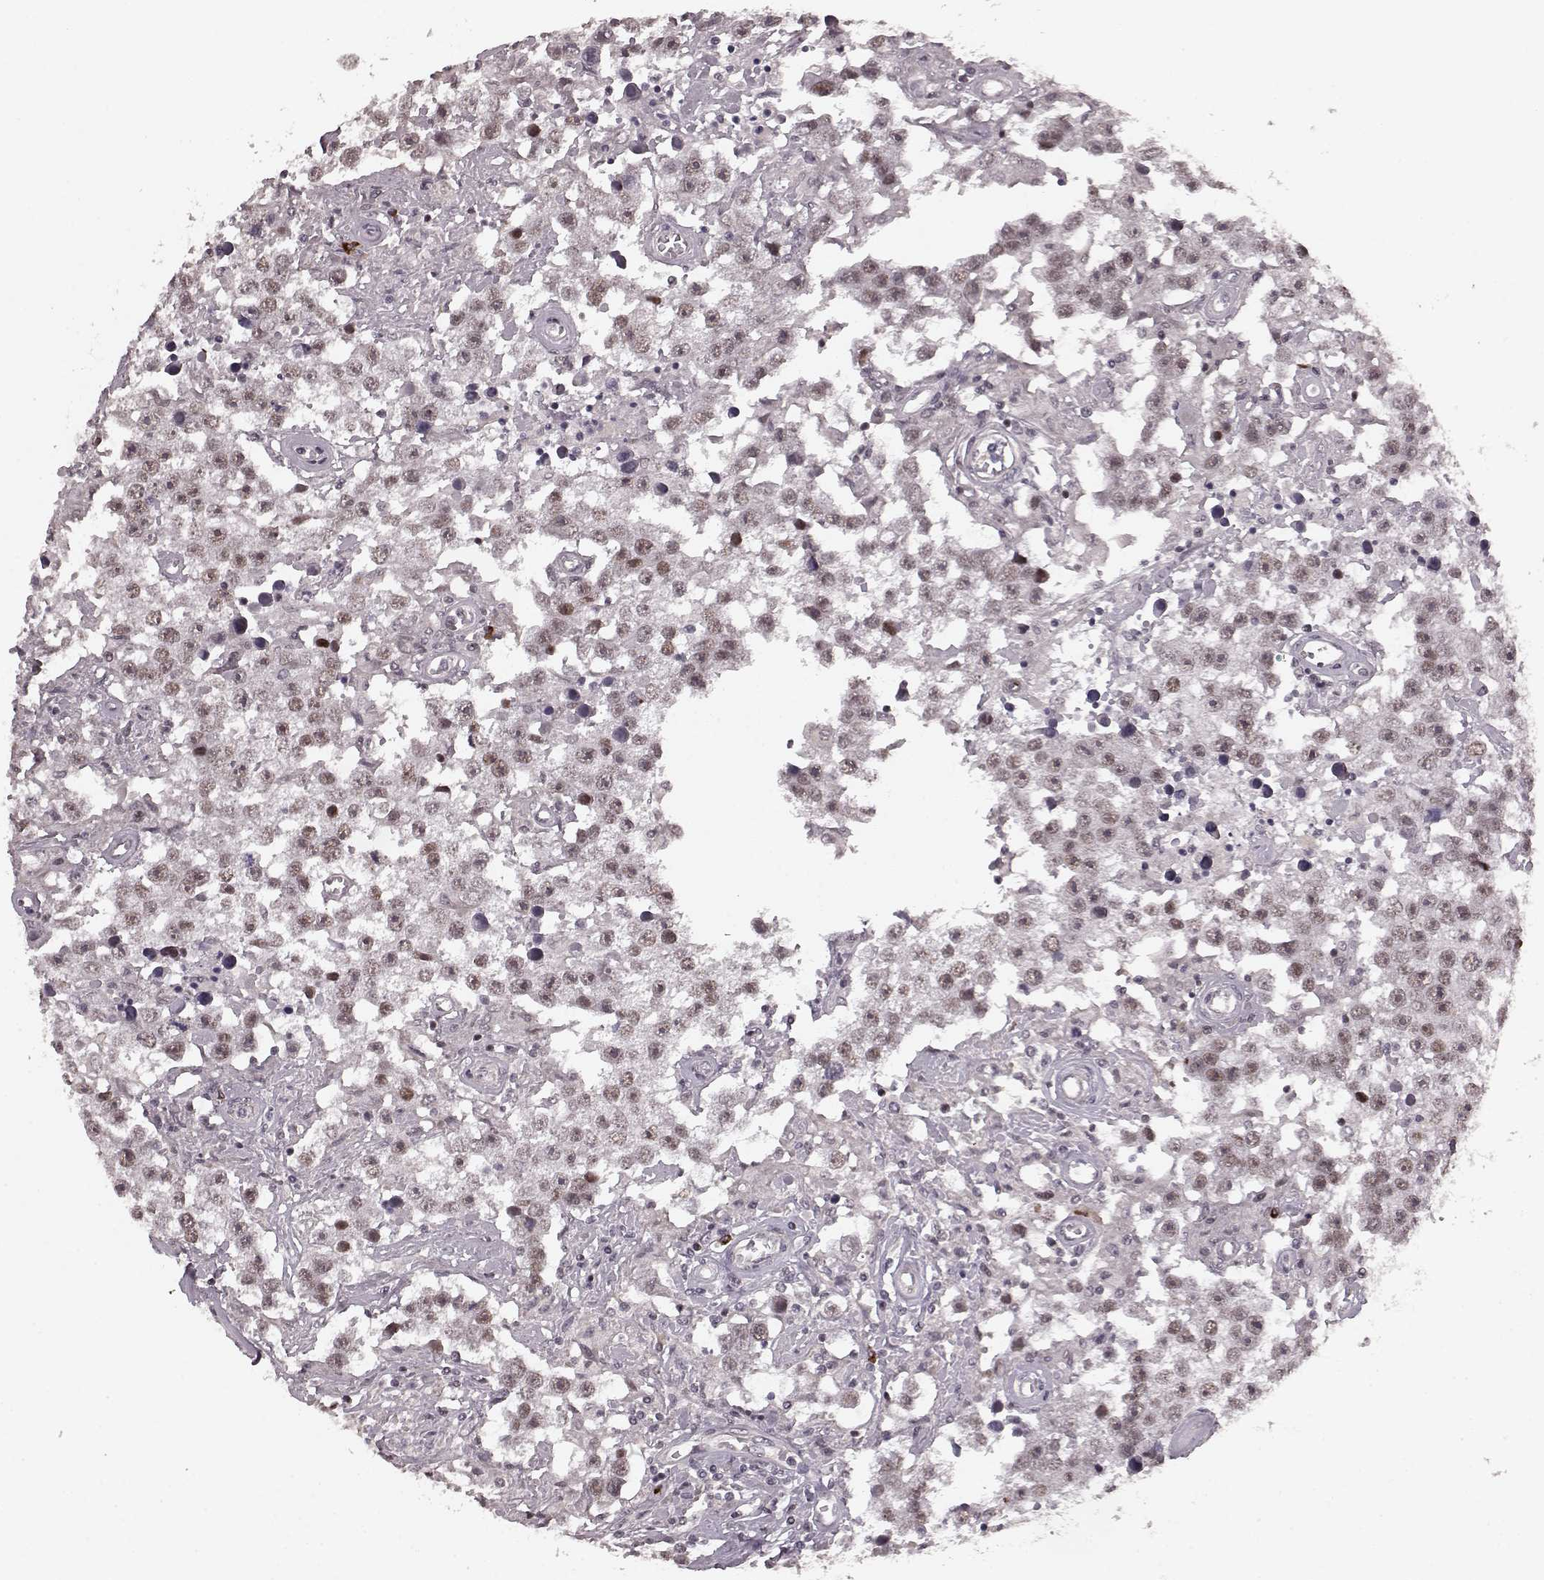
{"staining": {"intensity": "weak", "quantity": "25%-75%", "location": "nuclear"}, "tissue": "testis cancer", "cell_type": "Tumor cells", "image_type": "cancer", "snomed": [{"axis": "morphology", "description": "Seminoma, NOS"}, {"axis": "topography", "description": "Testis"}], "caption": "High-power microscopy captured an immunohistochemistry image of testis seminoma, revealing weak nuclear staining in about 25%-75% of tumor cells. The staining was performed using DAB (3,3'-diaminobenzidine) to visualize the protein expression in brown, while the nuclei were stained in blue with hematoxylin (Magnification: 20x).", "gene": "PLCB4", "patient": {"sex": "male", "age": 43}}